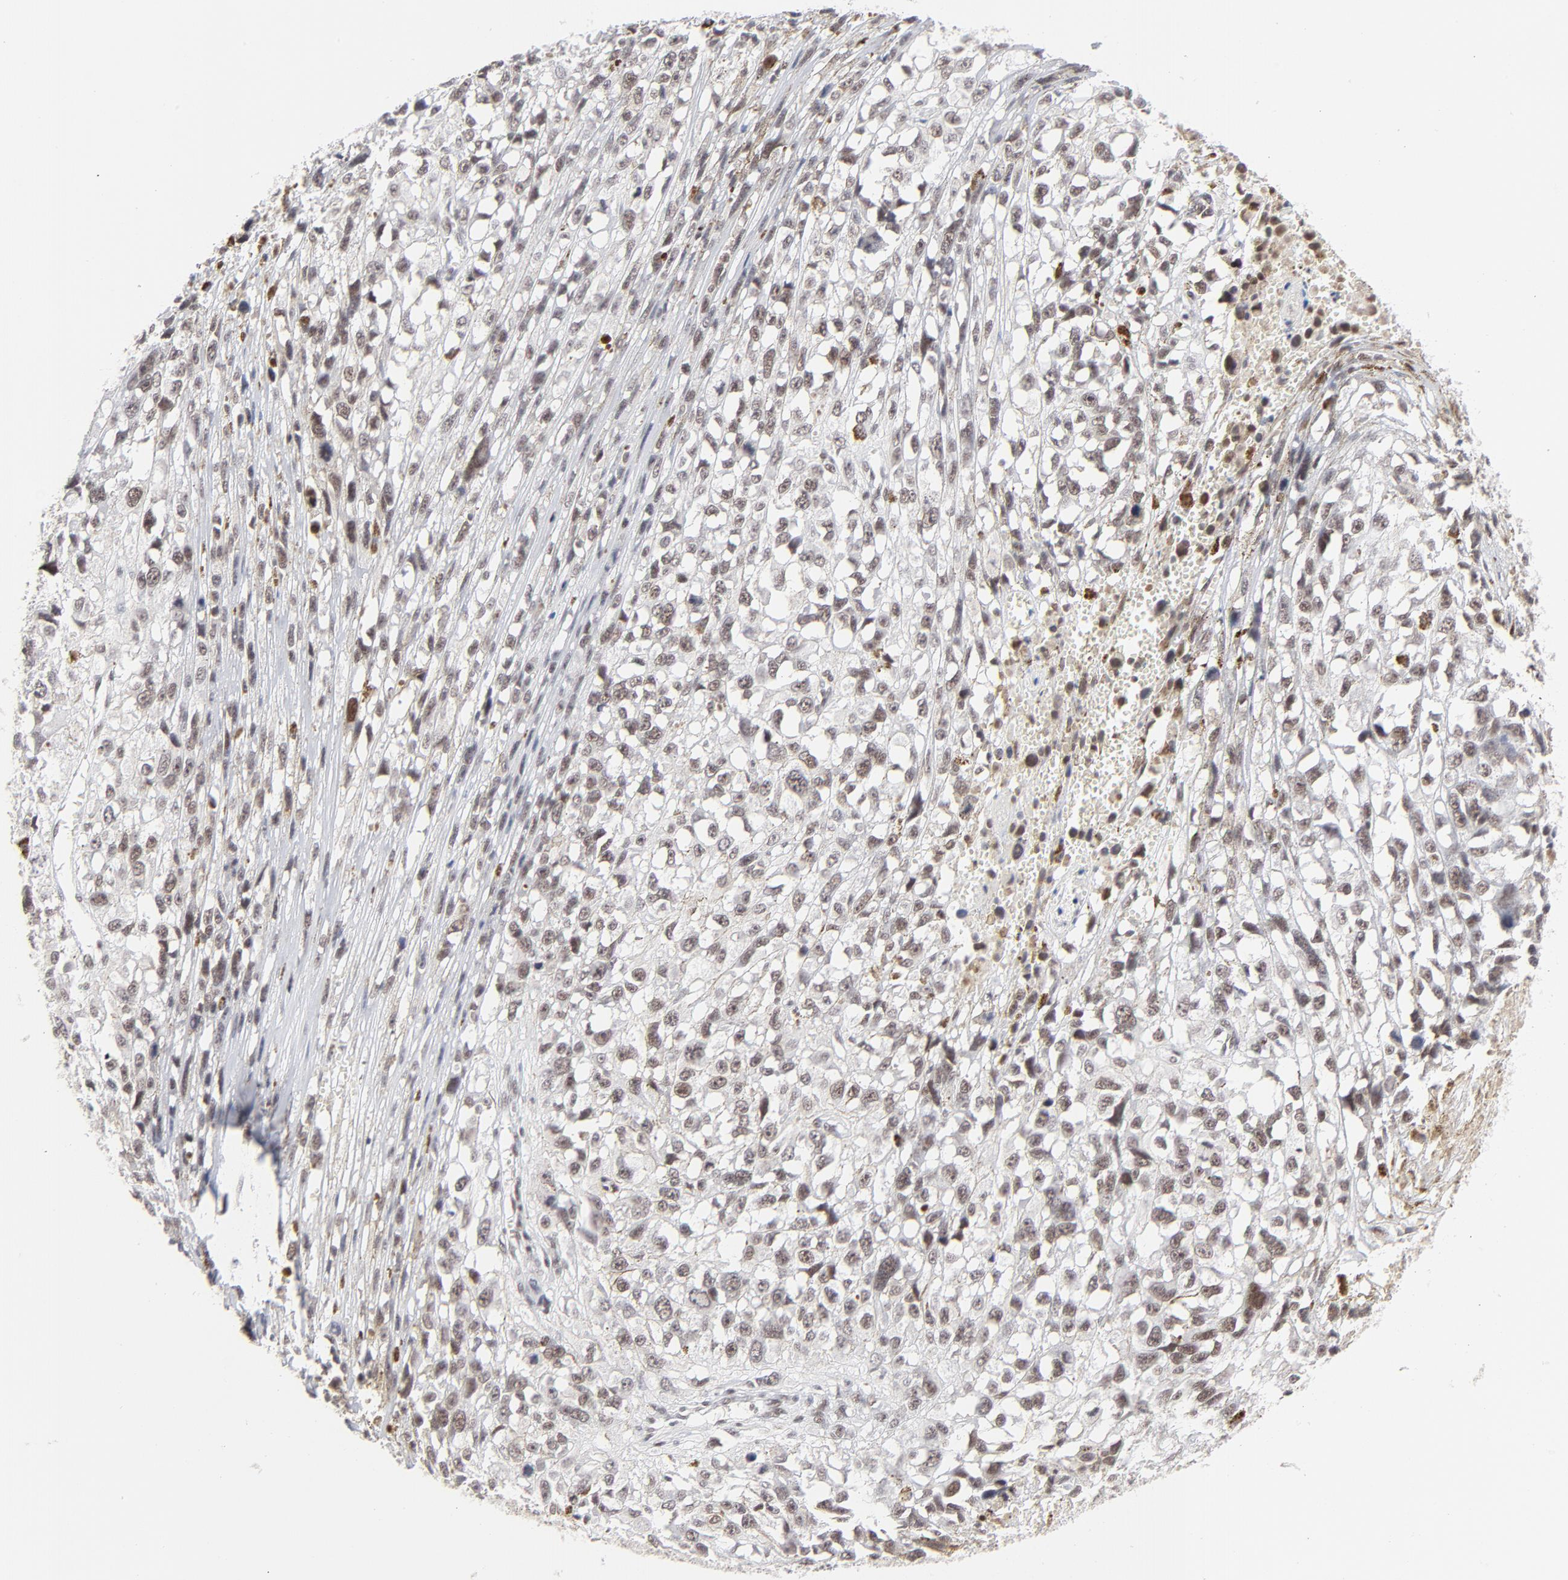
{"staining": {"intensity": "weak", "quantity": ">75%", "location": "nuclear"}, "tissue": "melanoma", "cell_type": "Tumor cells", "image_type": "cancer", "snomed": [{"axis": "morphology", "description": "Malignant melanoma, Metastatic site"}, {"axis": "topography", "description": "Lymph node"}], "caption": "An image of human melanoma stained for a protein shows weak nuclear brown staining in tumor cells.", "gene": "ZNF143", "patient": {"sex": "male", "age": 59}}